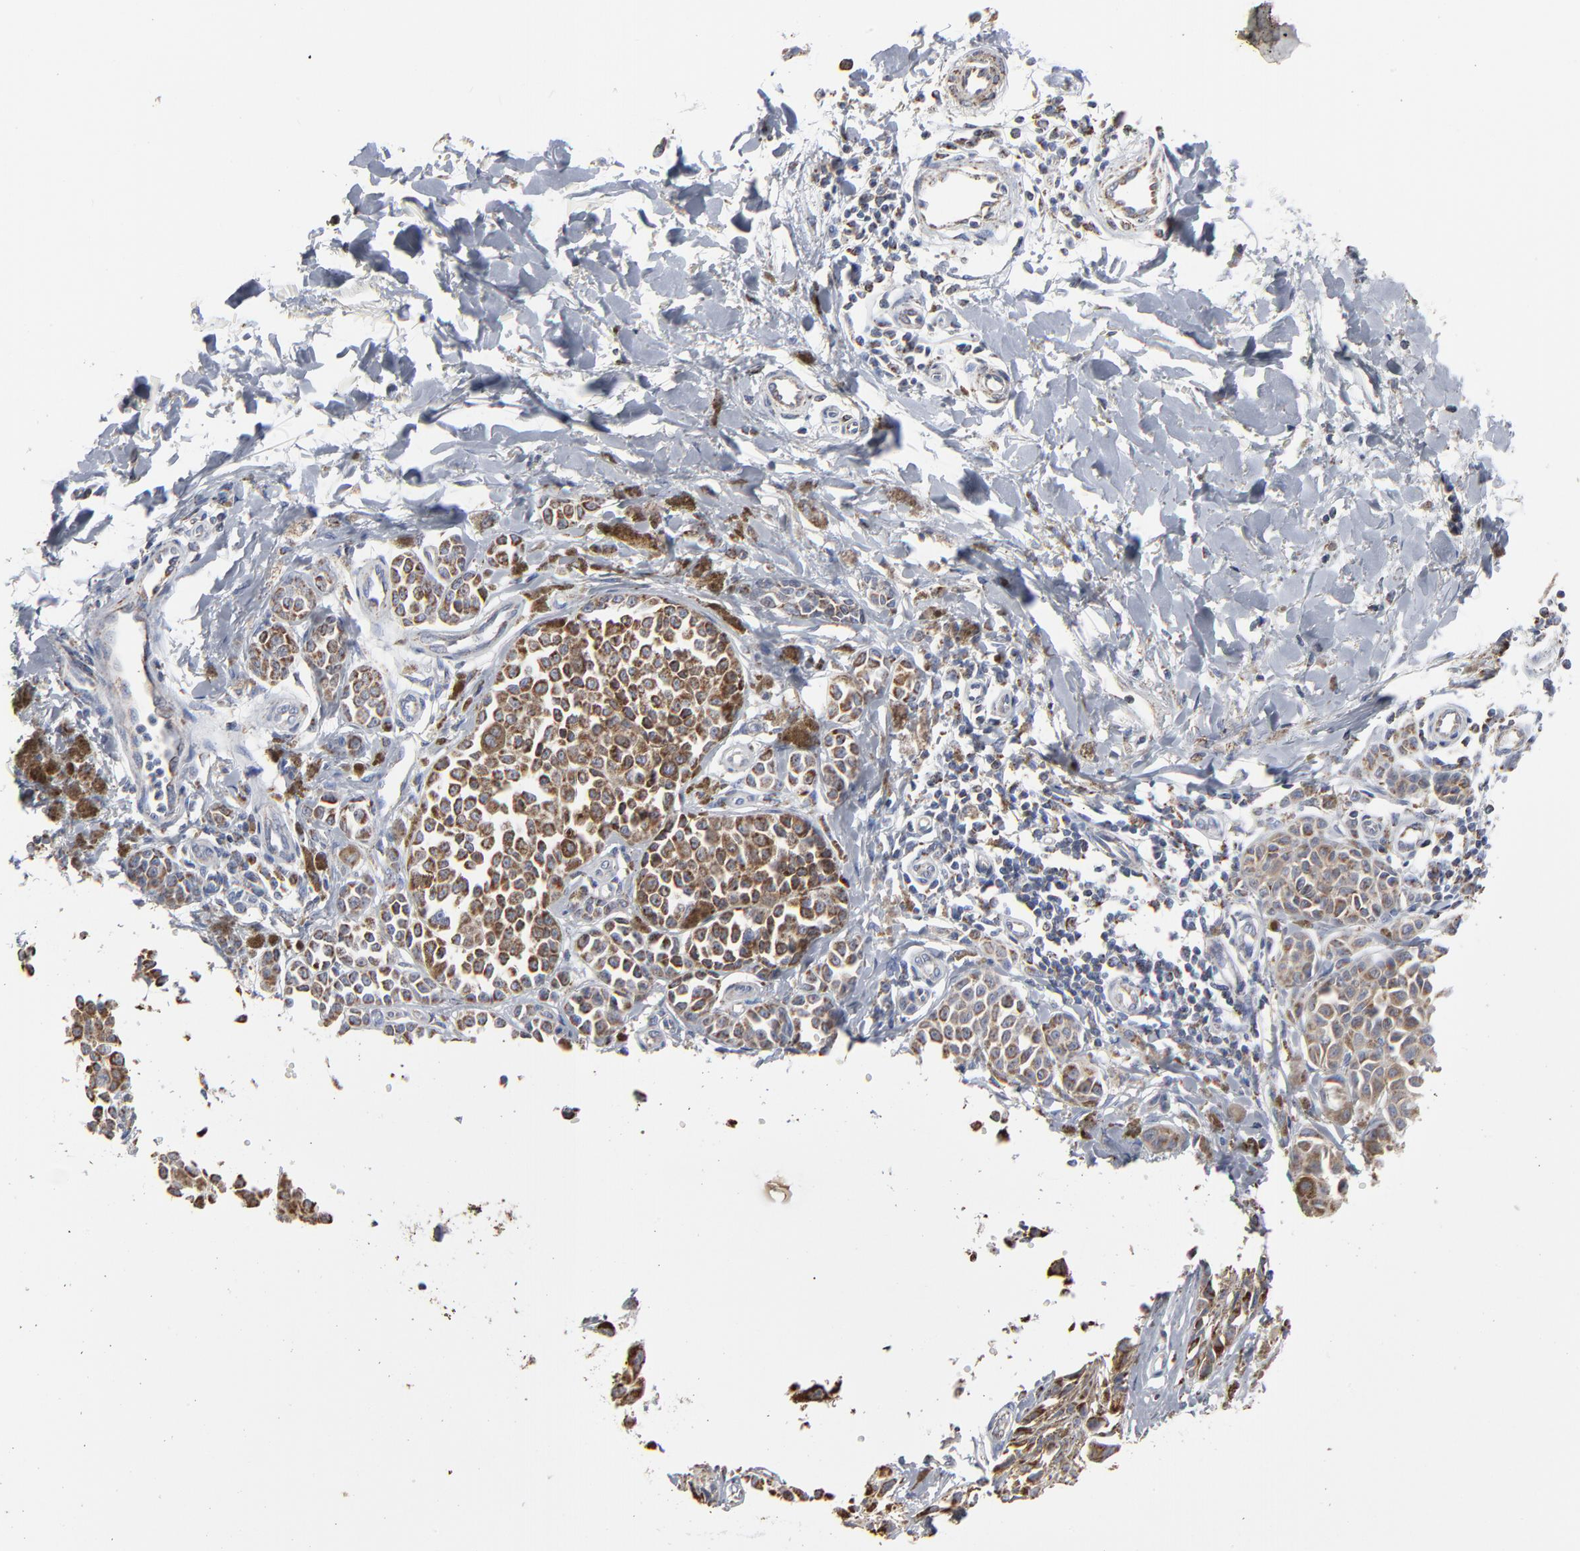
{"staining": {"intensity": "strong", "quantity": ">75%", "location": "cytoplasmic/membranous"}, "tissue": "melanoma", "cell_type": "Tumor cells", "image_type": "cancer", "snomed": [{"axis": "morphology", "description": "Malignant melanoma, NOS"}, {"axis": "topography", "description": "Skin"}], "caption": "Protein expression analysis of melanoma exhibits strong cytoplasmic/membranous expression in approximately >75% of tumor cells.", "gene": "UQCRC1", "patient": {"sex": "female", "age": 38}}